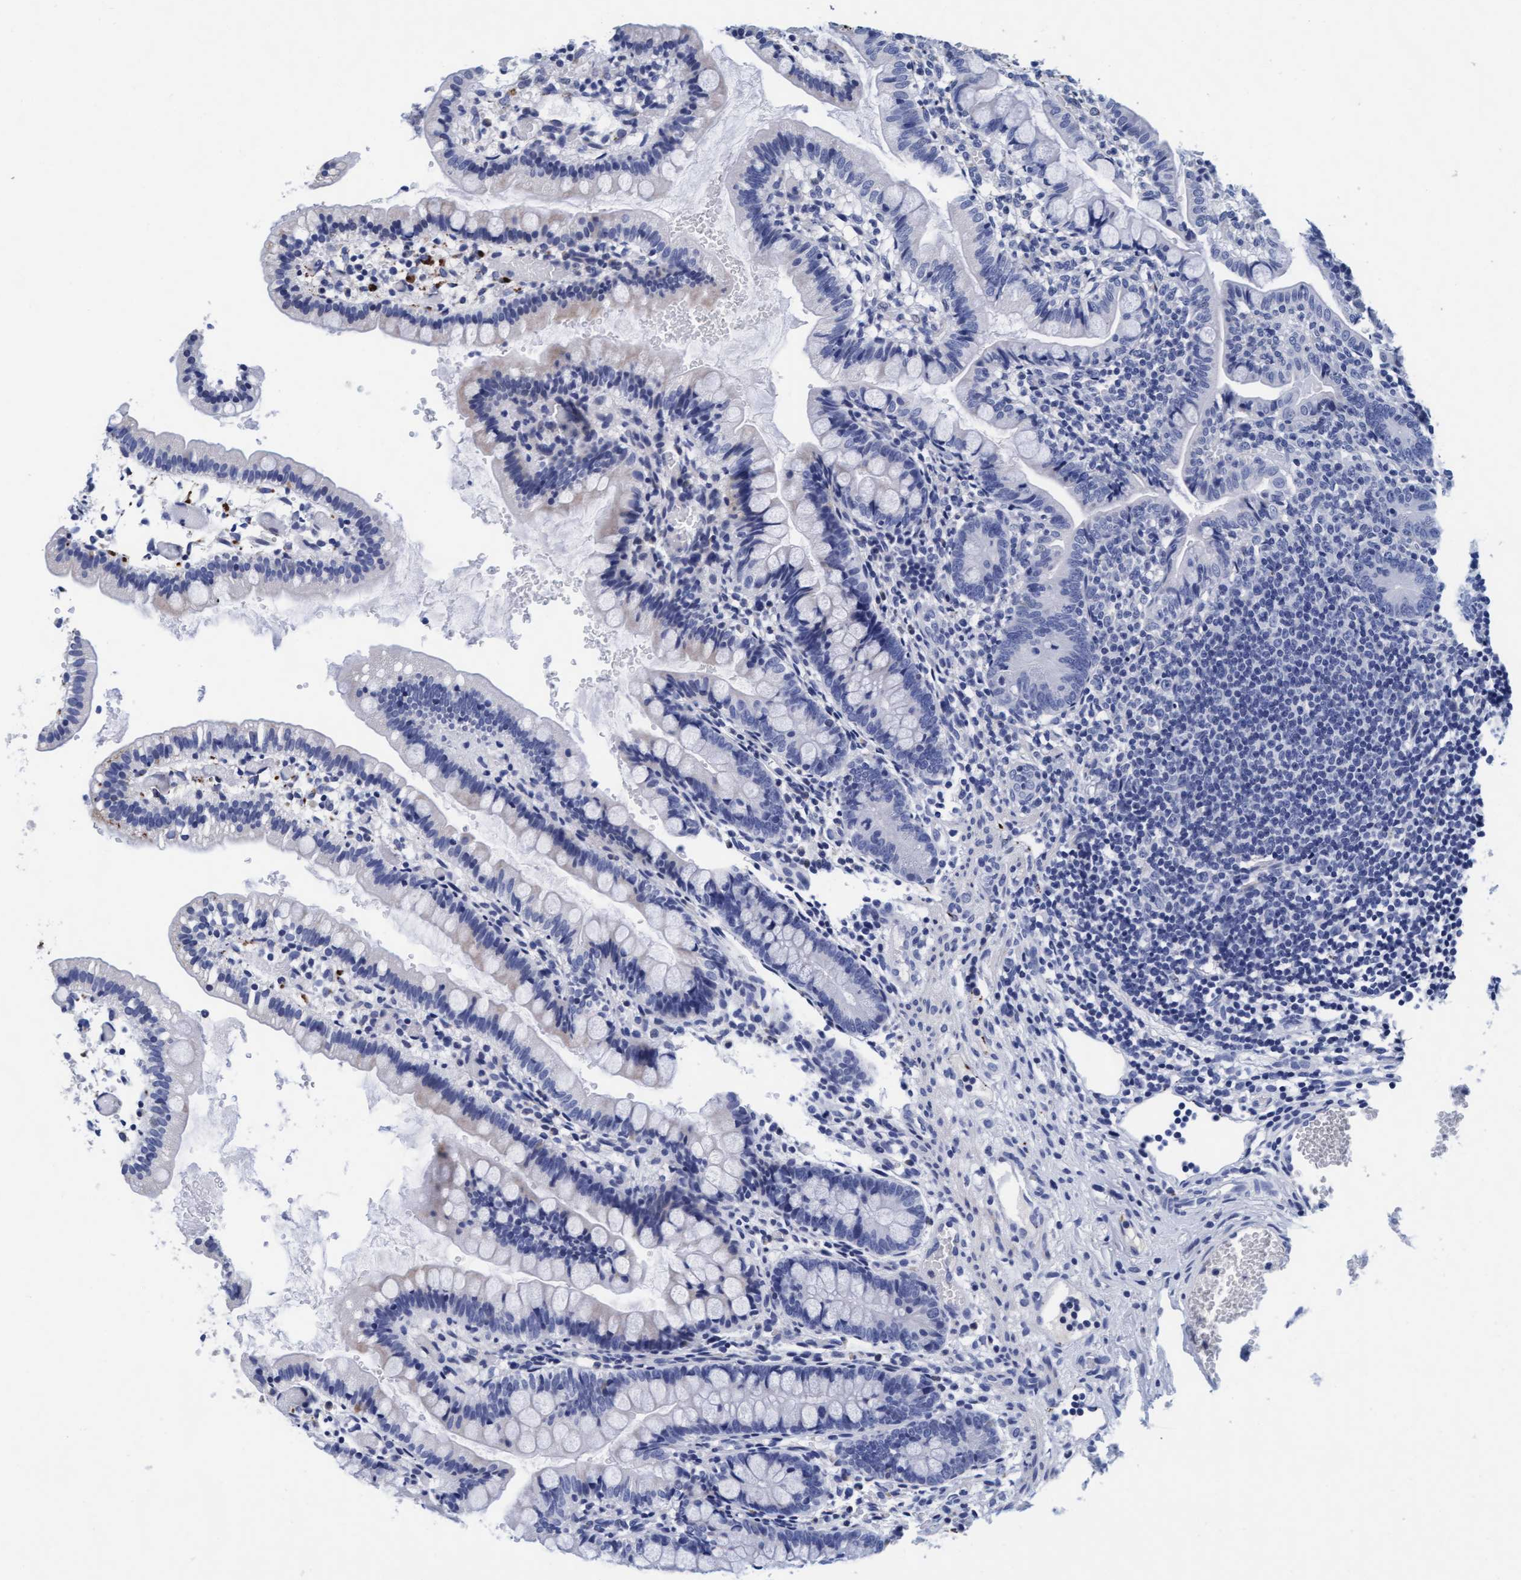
{"staining": {"intensity": "negative", "quantity": "none", "location": "none"}, "tissue": "small intestine", "cell_type": "Glandular cells", "image_type": "normal", "snomed": [{"axis": "morphology", "description": "Normal tissue, NOS"}, {"axis": "morphology", "description": "Developmental malformation"}, {"axis": "topography", "description": "Small intestine"}], "caption": "A high-resolution photomicrograph shows IHC staining of normal small intestine, which shows no significant positivity in glandular cells.", "gene": "ARSG", "patient": {"sex": "male"}}